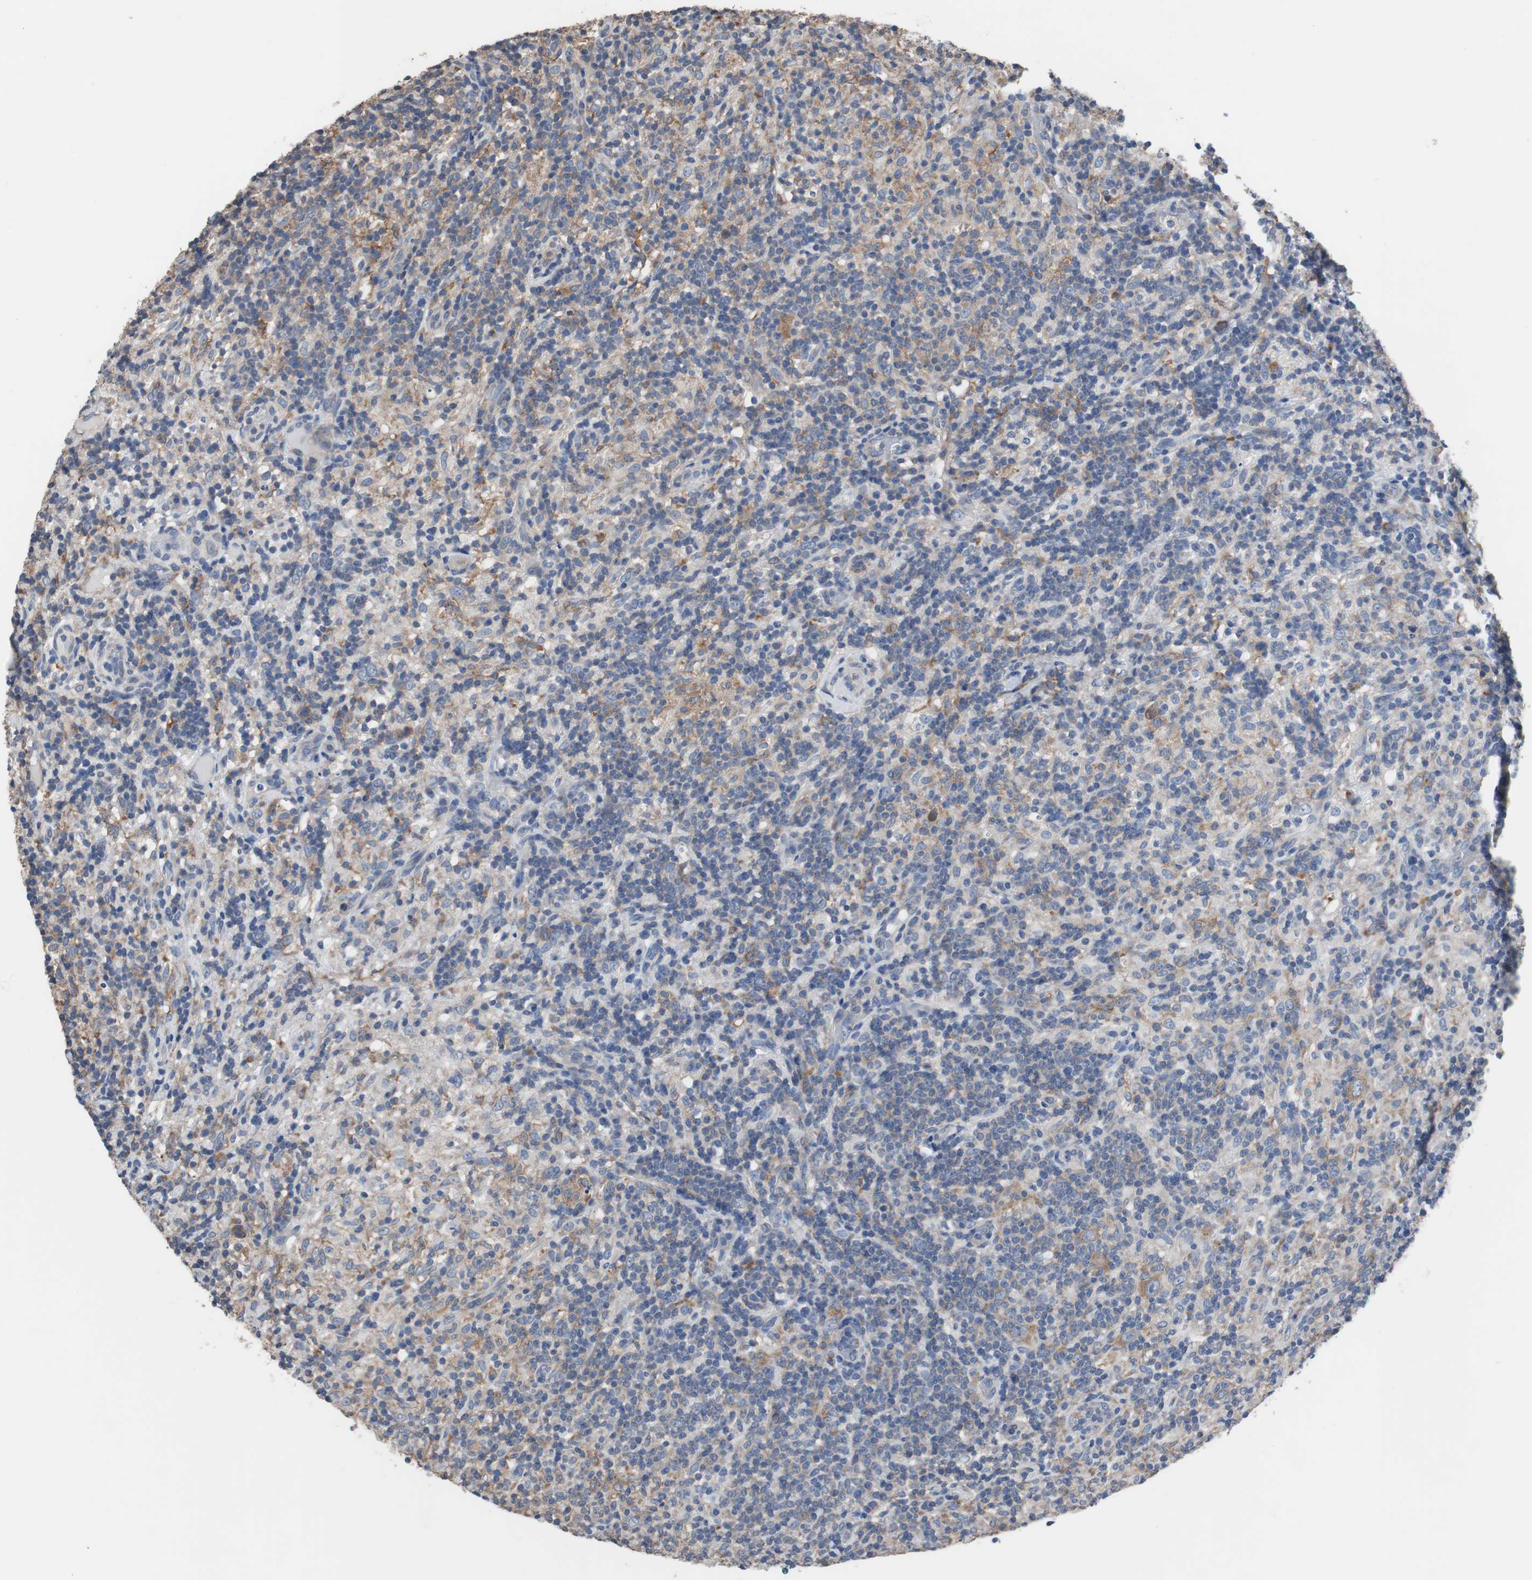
{"staining": {"intensity": "moderate", "quantity": "25%-75%", "location": "cytoplasmic/membranous"}, "tissue": "lymphoma", "cell_type": "Tumor cells", "image_type": "cancer", "snomed": [{"axis": "morphology", "description": "Hodgkin's disease, NOS"}, {"axis": "topography", "description": "Lymph node"}], "caption": "Protein expression analysis of human Hodgkin's disease reveals moderate cytoplasmic/membranous staining in approximately 25%-75% of tumor cells.", "gene": "USP10", "patient": {"sex": "male", "age": 70}}